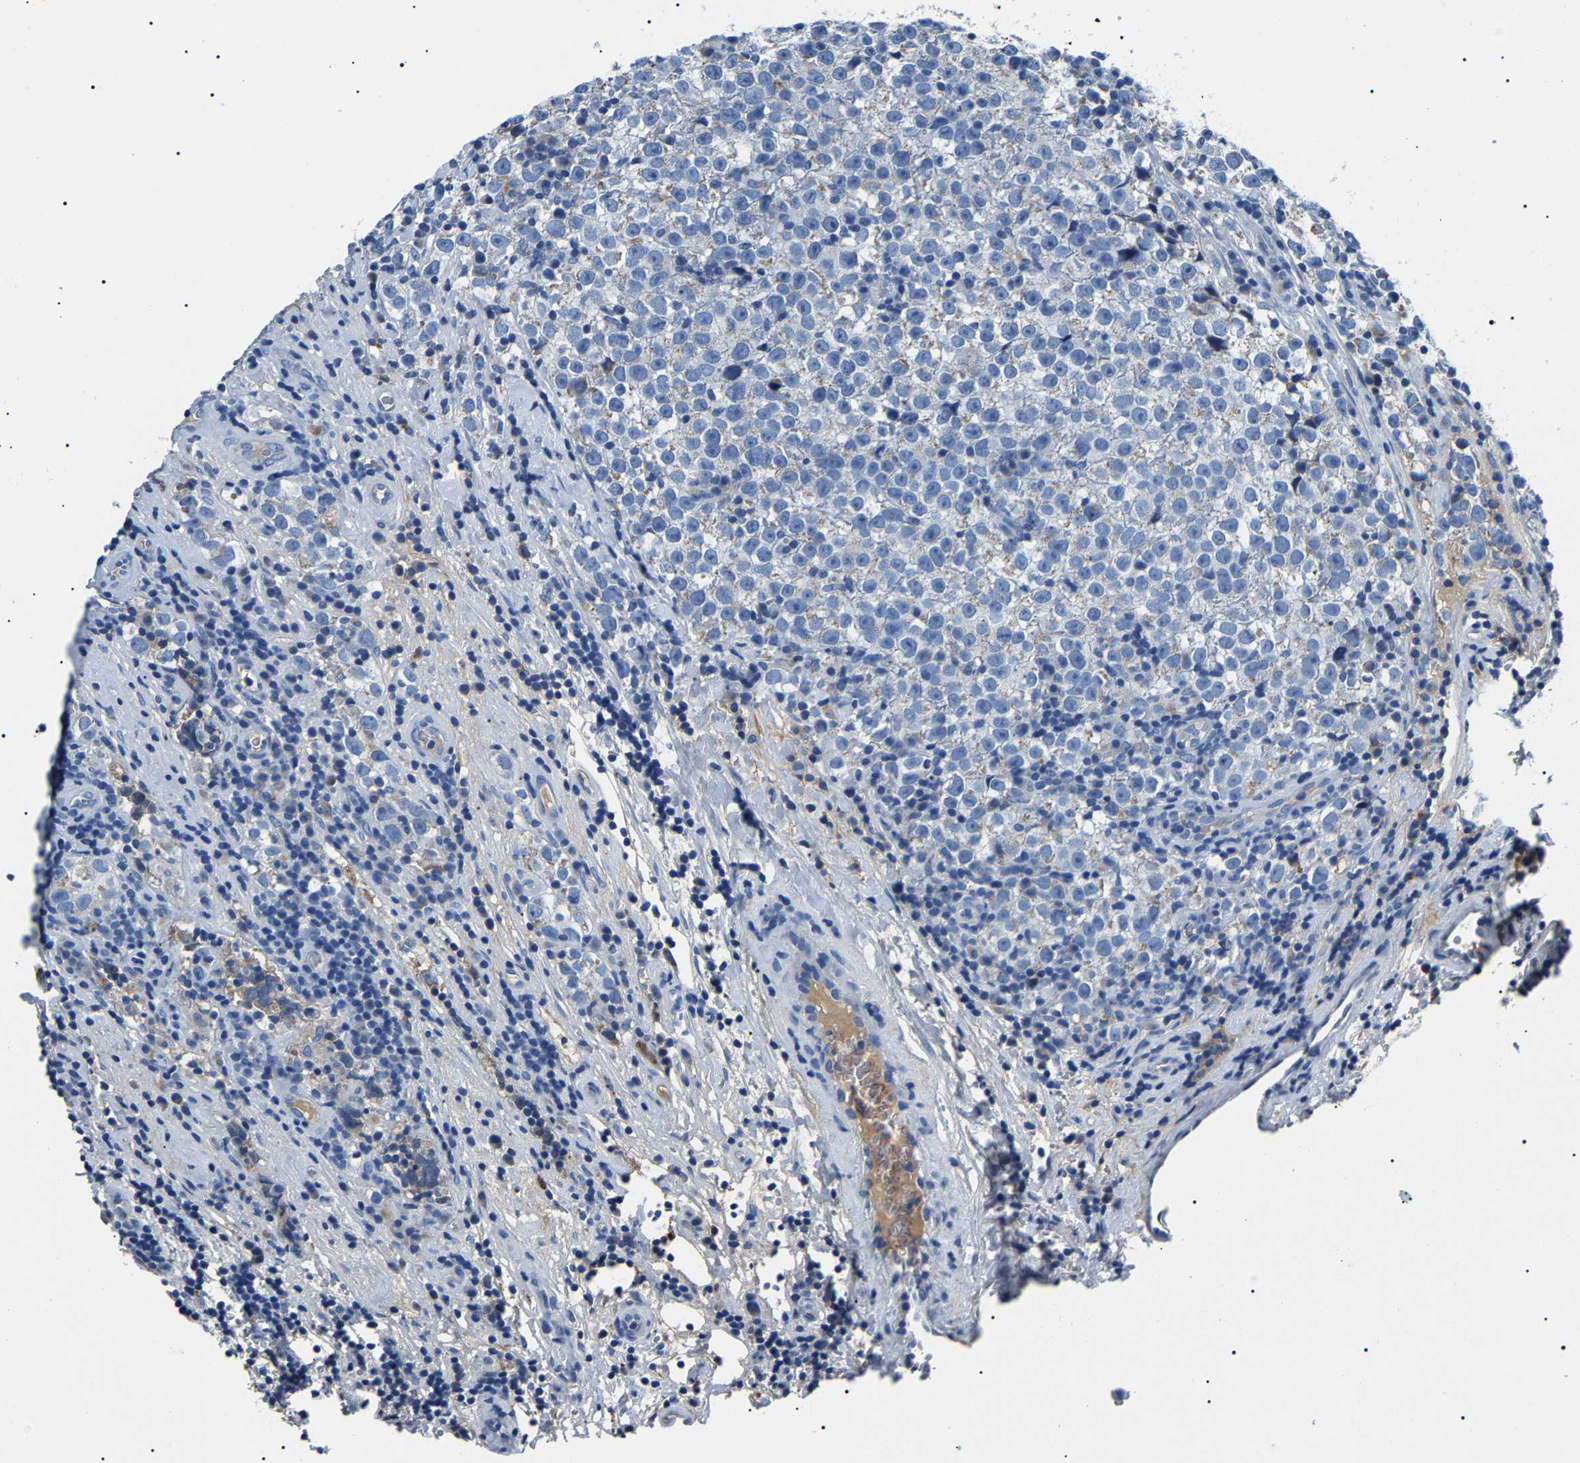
{"staining": {"intensity": "negative", "quantity": "none", "location": "none"}, "tissue": "testis cancer", "cell_type": "Tumor cells", "image_type": "cancer", "snomed": [{"axis": "morphology", "description": "Normal tissue, NOS"}, {"axis": "morphology", "description": "Seminoma, NOS"}, {"axis": "topography", "description": "Testis"}], "caption": "The immunohistochemistry (IHC) photomicrograph has no significant expression in tumor cells of seminoma (testis) tissue.", "gene": "KLK15", "patient": {"sex": "male", "age": 43}}